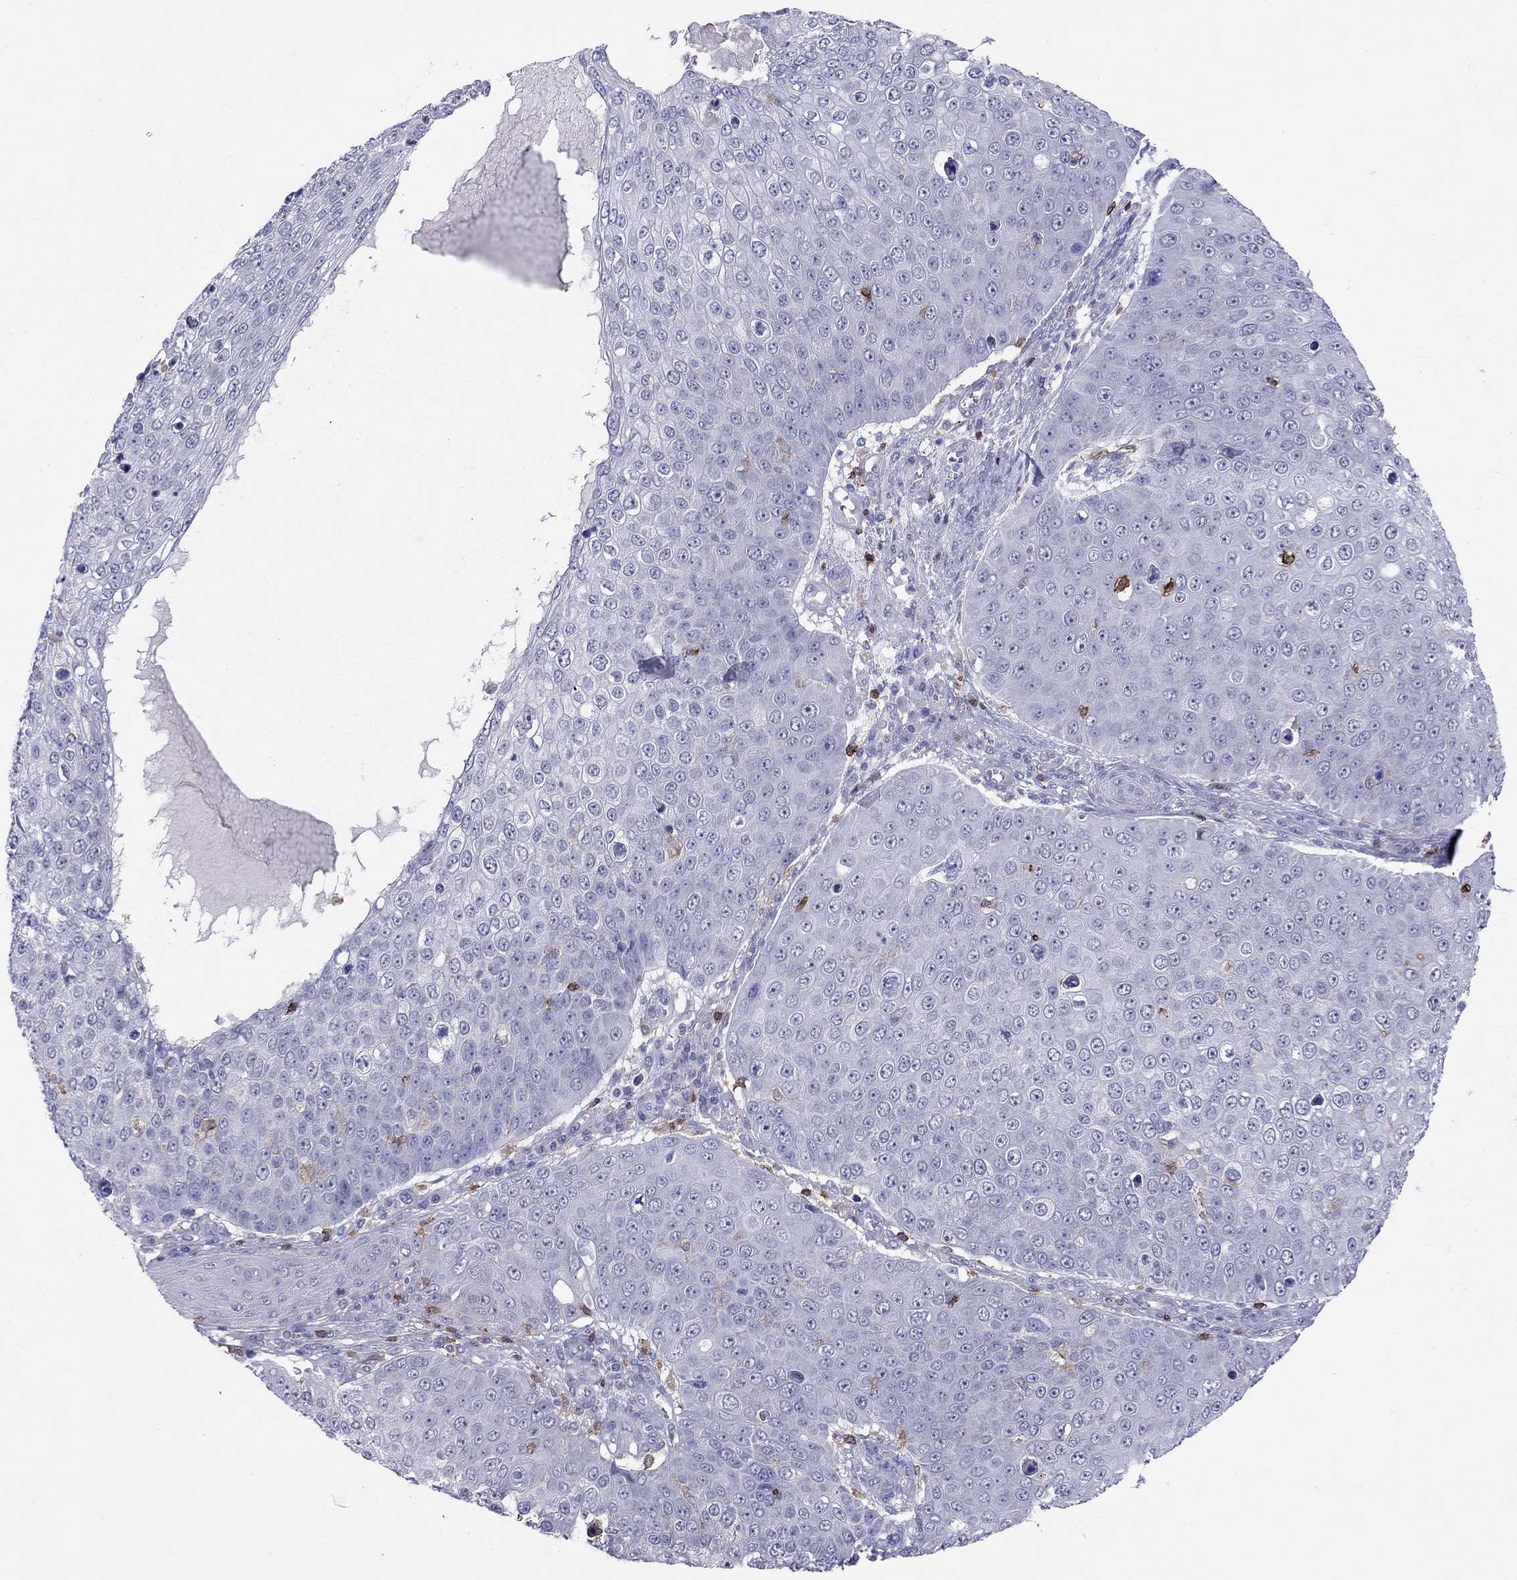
{"staining": {"intensity": "negative", "quantity": "none", "location": "none"}, "tissue": "skin cancer", "cell_type": "Tumor cells", "image_type": "cancer", "snomed": [{"axis": "morphology", "description": "Squamous cell carcinoma, NOS"}, {"axis": "topography", "description": "Skin"}], "caption": "Tumor cells show no significant expression in skin cancer.", "gene": "MND1", "patient": {"sex": "male", "age": 71}}